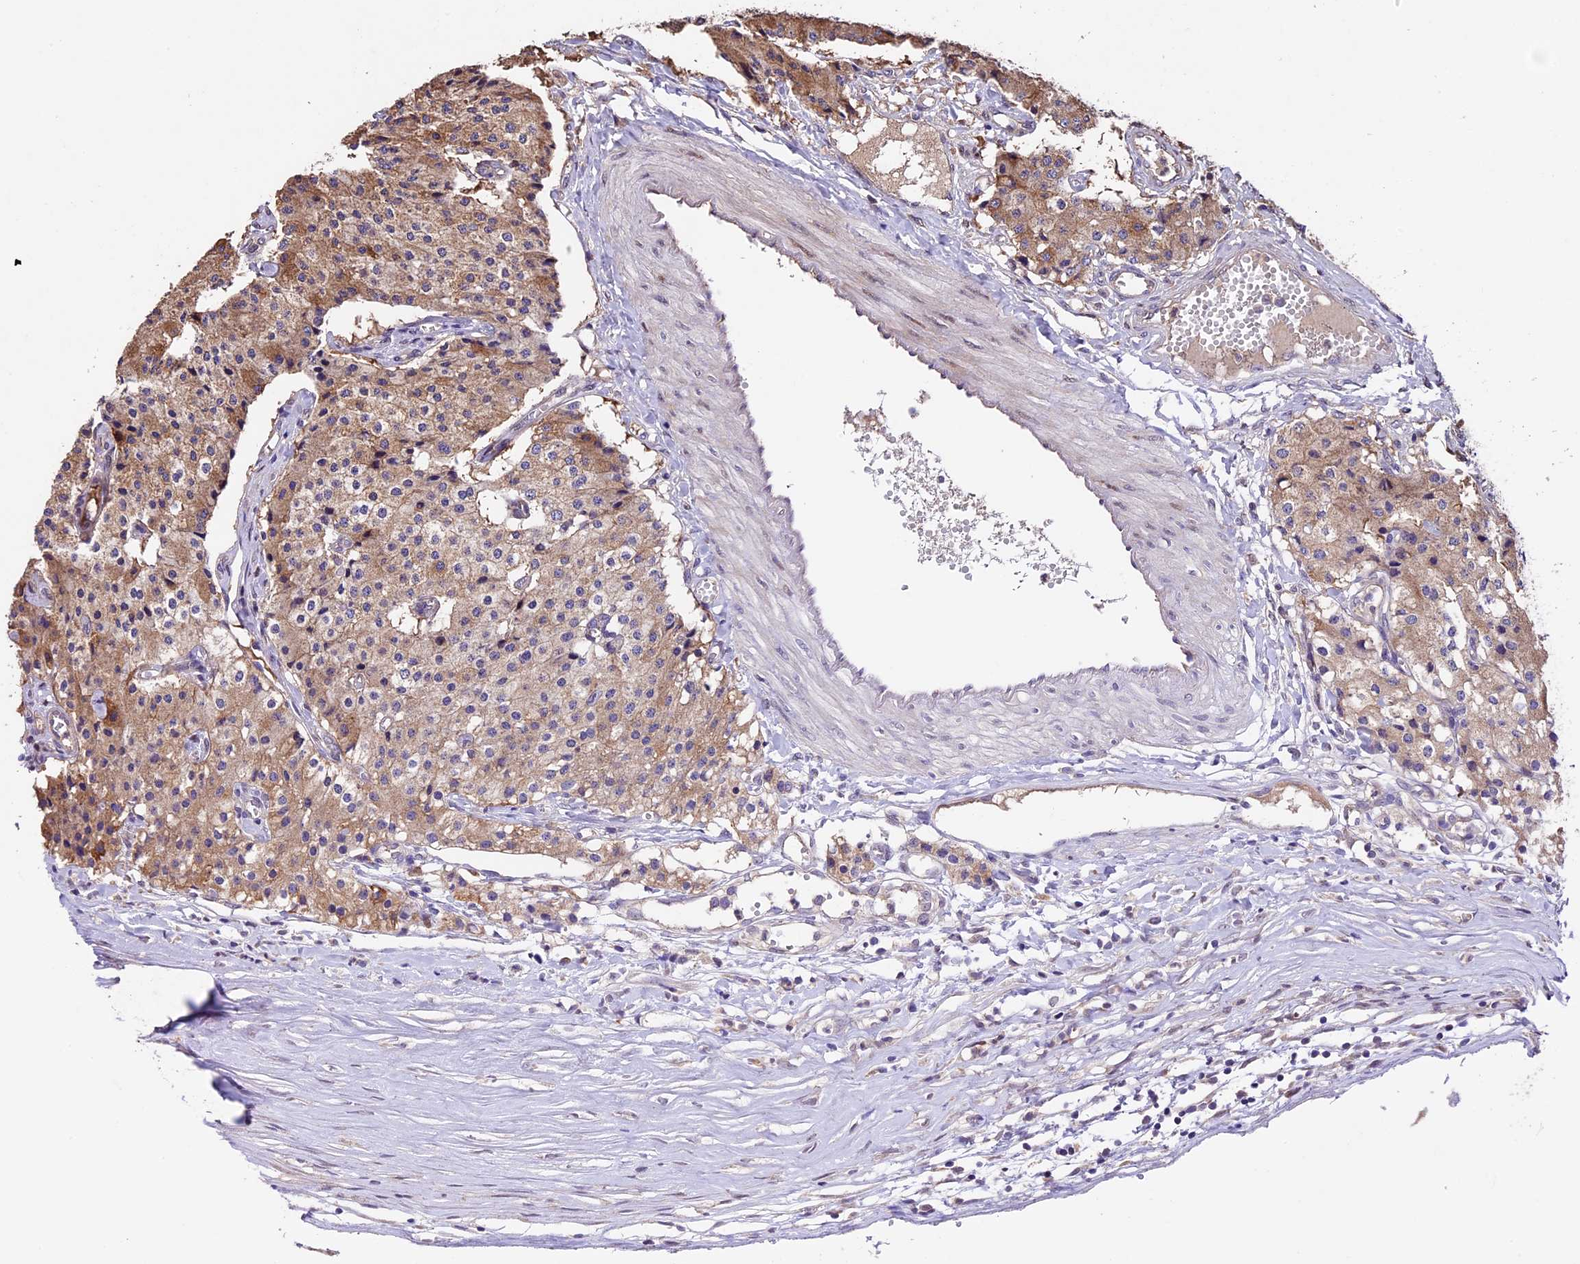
{"staining": {"intensity": "moderate", "quantity": ">75%", "location": "cytoplasmic/membranous"}, "tissue": "carcinoid", "cell_type": "Tumor cells", "image_type": "cancer", "snomed": [{"axis": "morphology", "description": "Carcinoid, malignant, NOS"}, {"axis": "topography", "description": "Colon"}], "caption": "Immunohistochemical staining of carcinoid exhibits medium levels of moderate cytoplasmic/membranous protein staining in about >75% of tumor cells.", "gene": "SBNO2", "patient": {"sex": "female", "age": 52}}